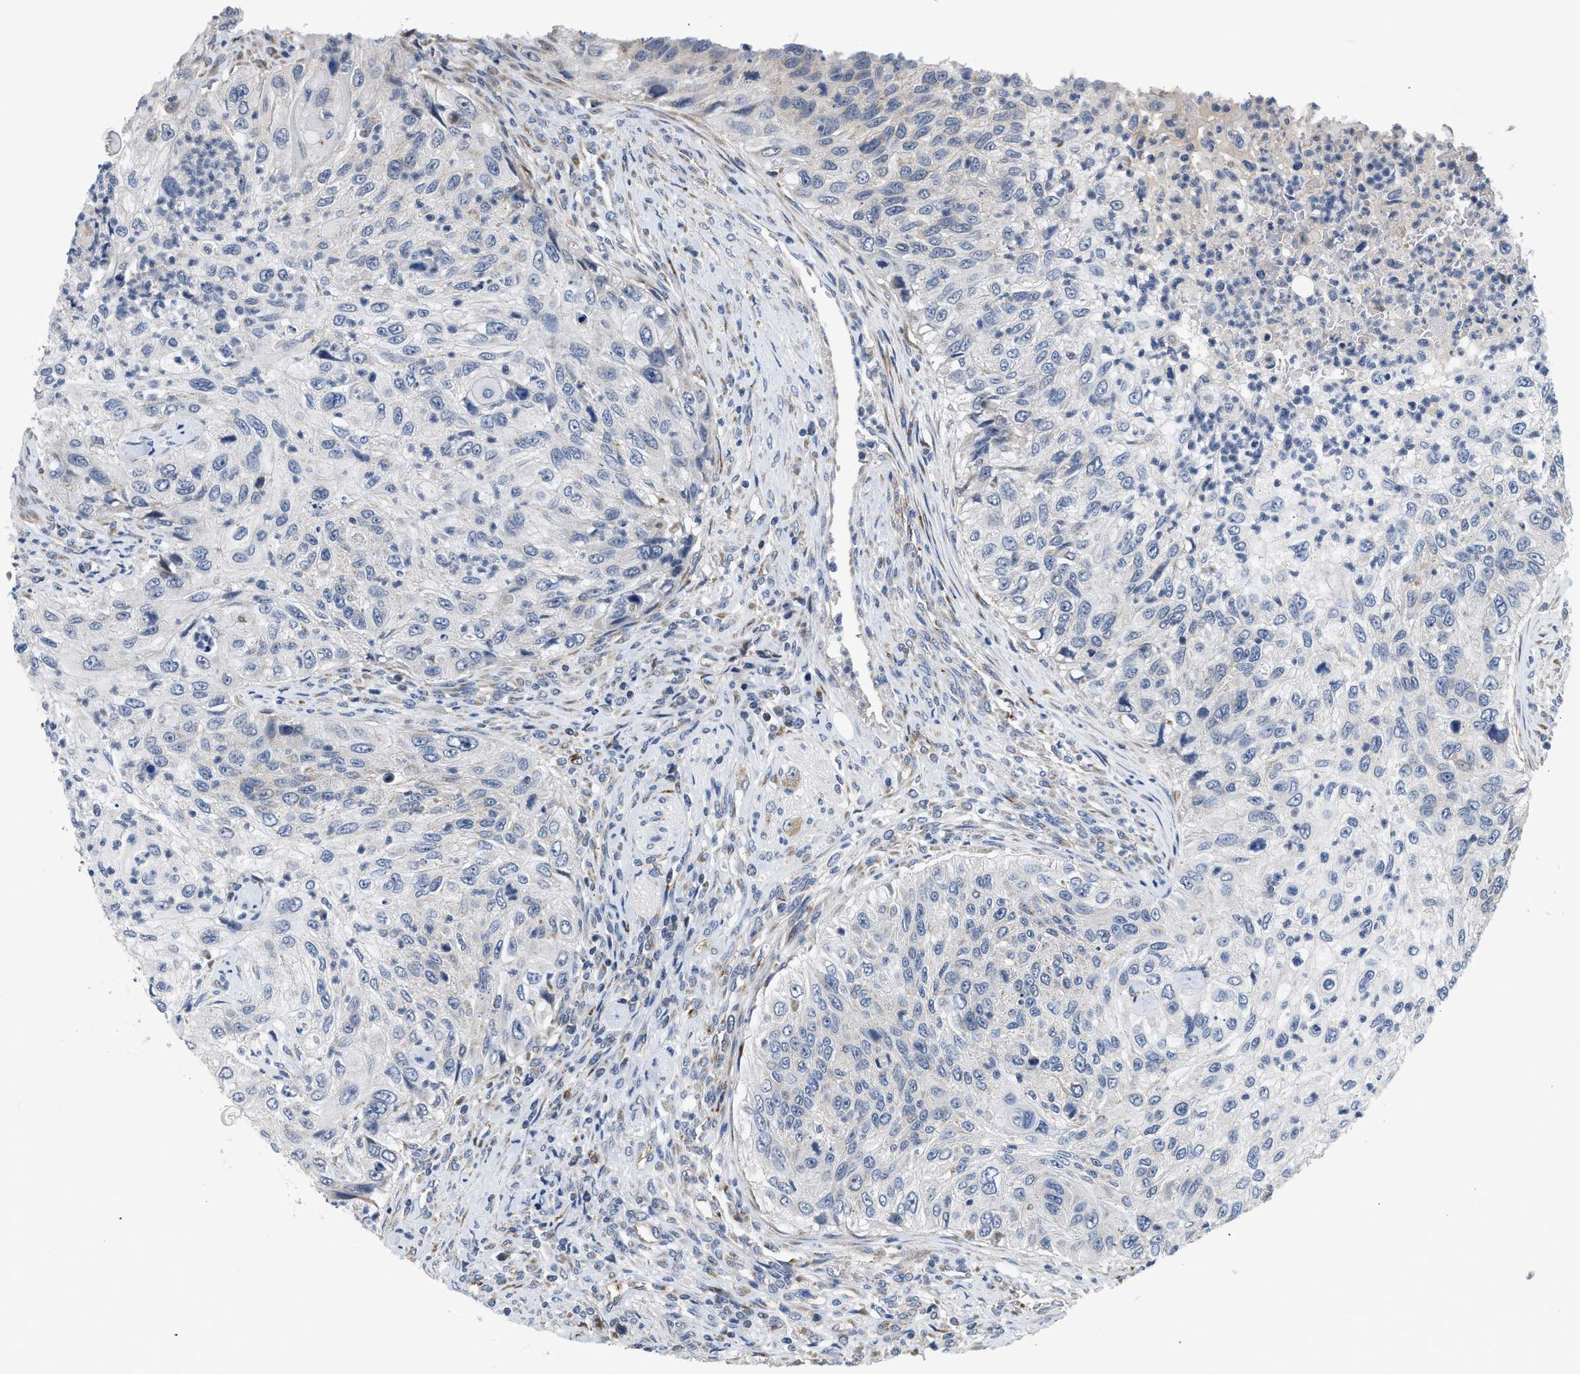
{"staining": {"intensity": "negative", "quantity": "none", "location": "none"}, "tissue": "urothelial cancer", "cell_type": "Tumor cells", "image_type": "cancer", "snomed": [{"axis": "morphology", "description": "Urothelial carcinoma, High grade"}, {"axis": "topography", "description": "Urinary bladder"}], "caption": "There is no significant staining in tumor cells of urothelial cancer. (Stains: DAB (3,3'-diaminobenzidine) immunohistochemistry with hematoxylin counter stain, Microscopy: brightfield microscopy at high magnification).", "gene": "PIM1", "patient": {"sex": "male", "age": 35}}